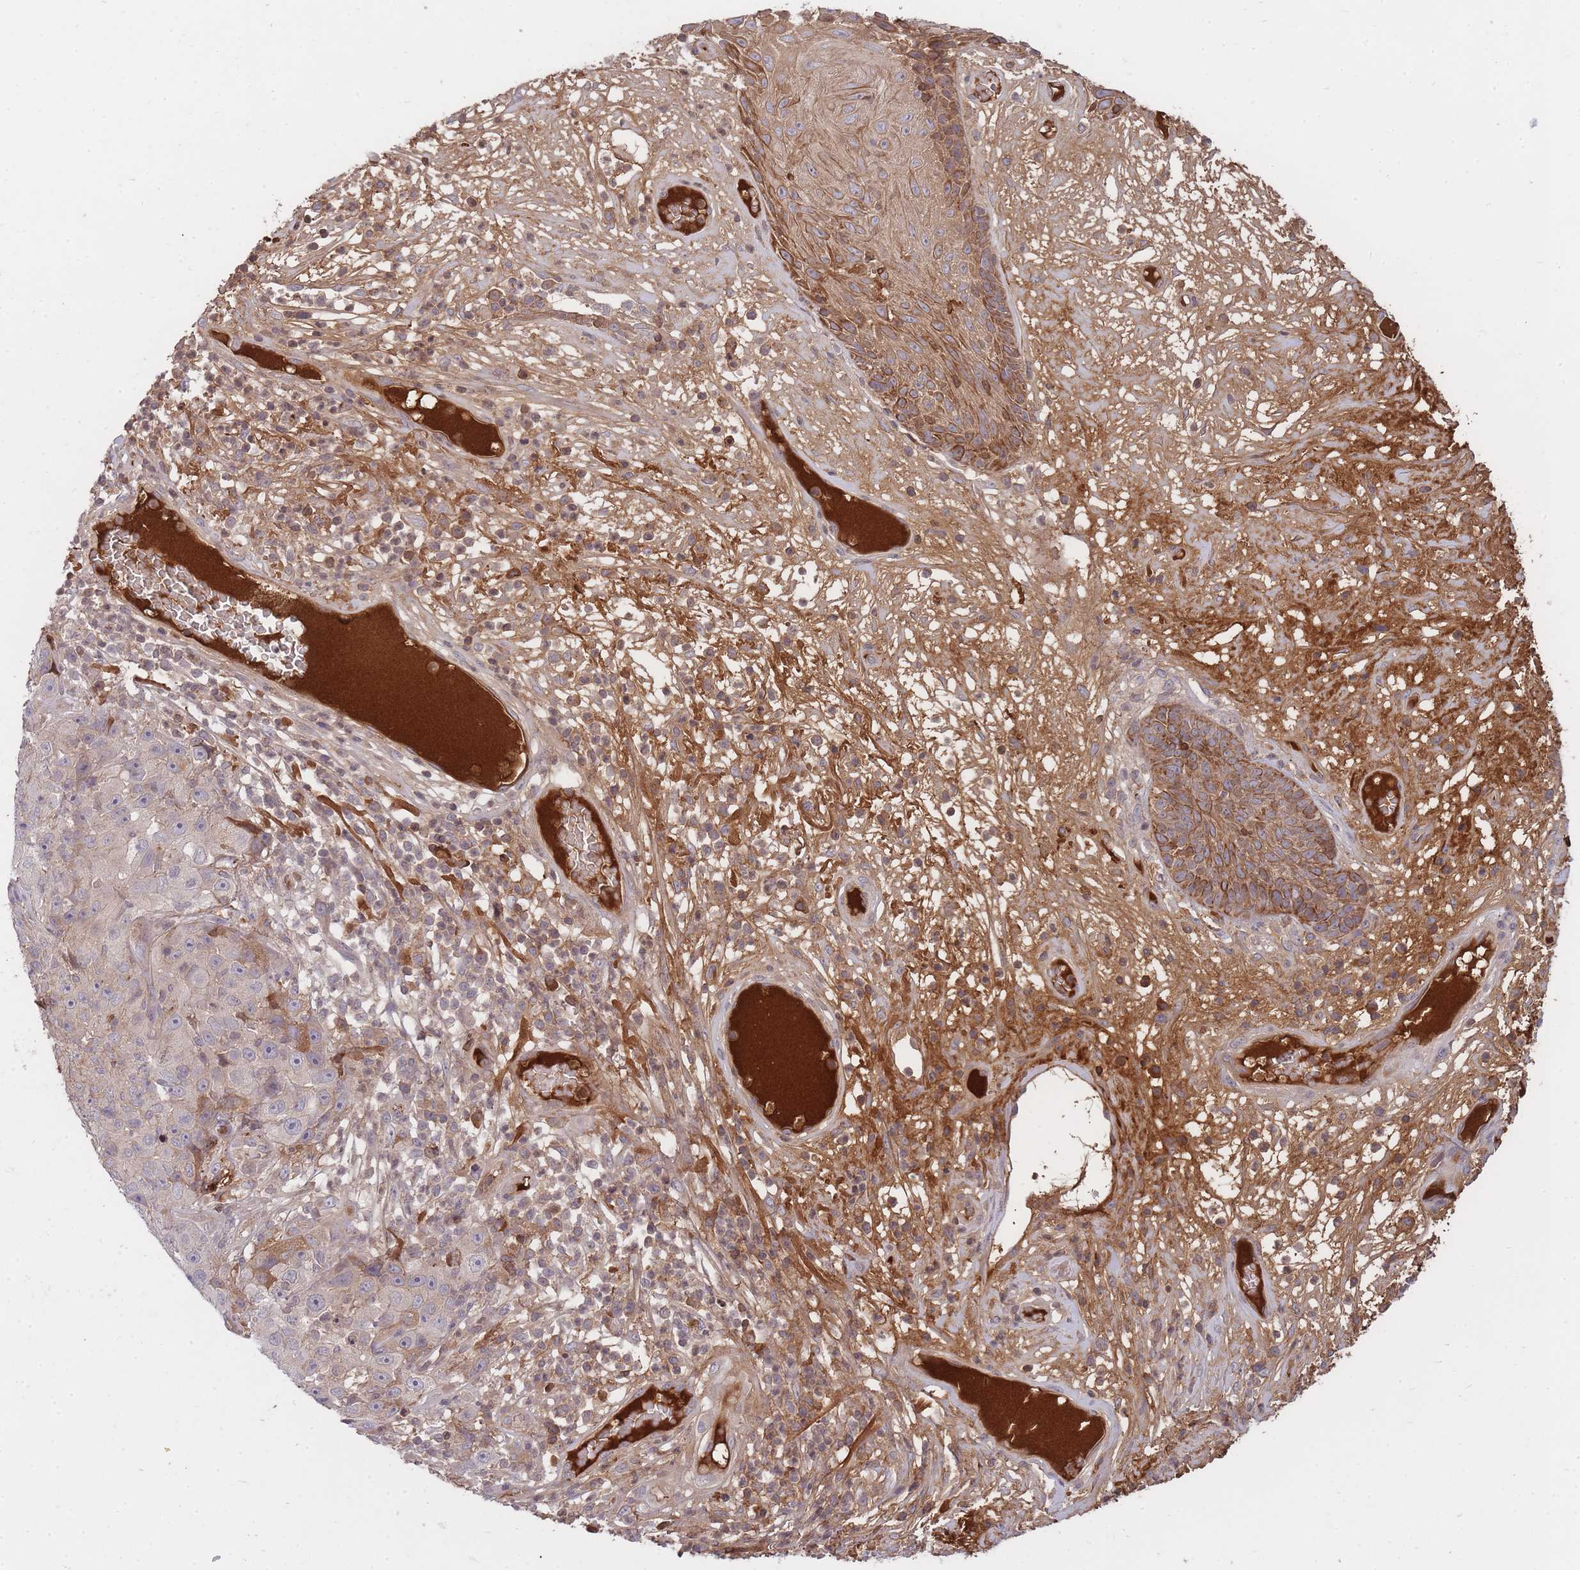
{"staining": {"intensity": "moderate", "quantity": "25%-75%", "location": "cytoplasmic/membranous"}, "tissue": "skin cancer", "cell_type": "Tumor cells", "image_type": "cancer", "snomed": [{"axis": "morphology", "description": "Squamous cell carcinoma, NOS"}, {"axis": "topography", "description": "Skin"}], "caption": "Approximately 25%-75% of tumor cells in skin squamous cell carcinoma demonstrate moderate cytoplasmic/membranous protein expression as visualized by brown immunohistochemical staining.", "gene": "RALGDS", "patient": {"sex": "female", "age": 87}}